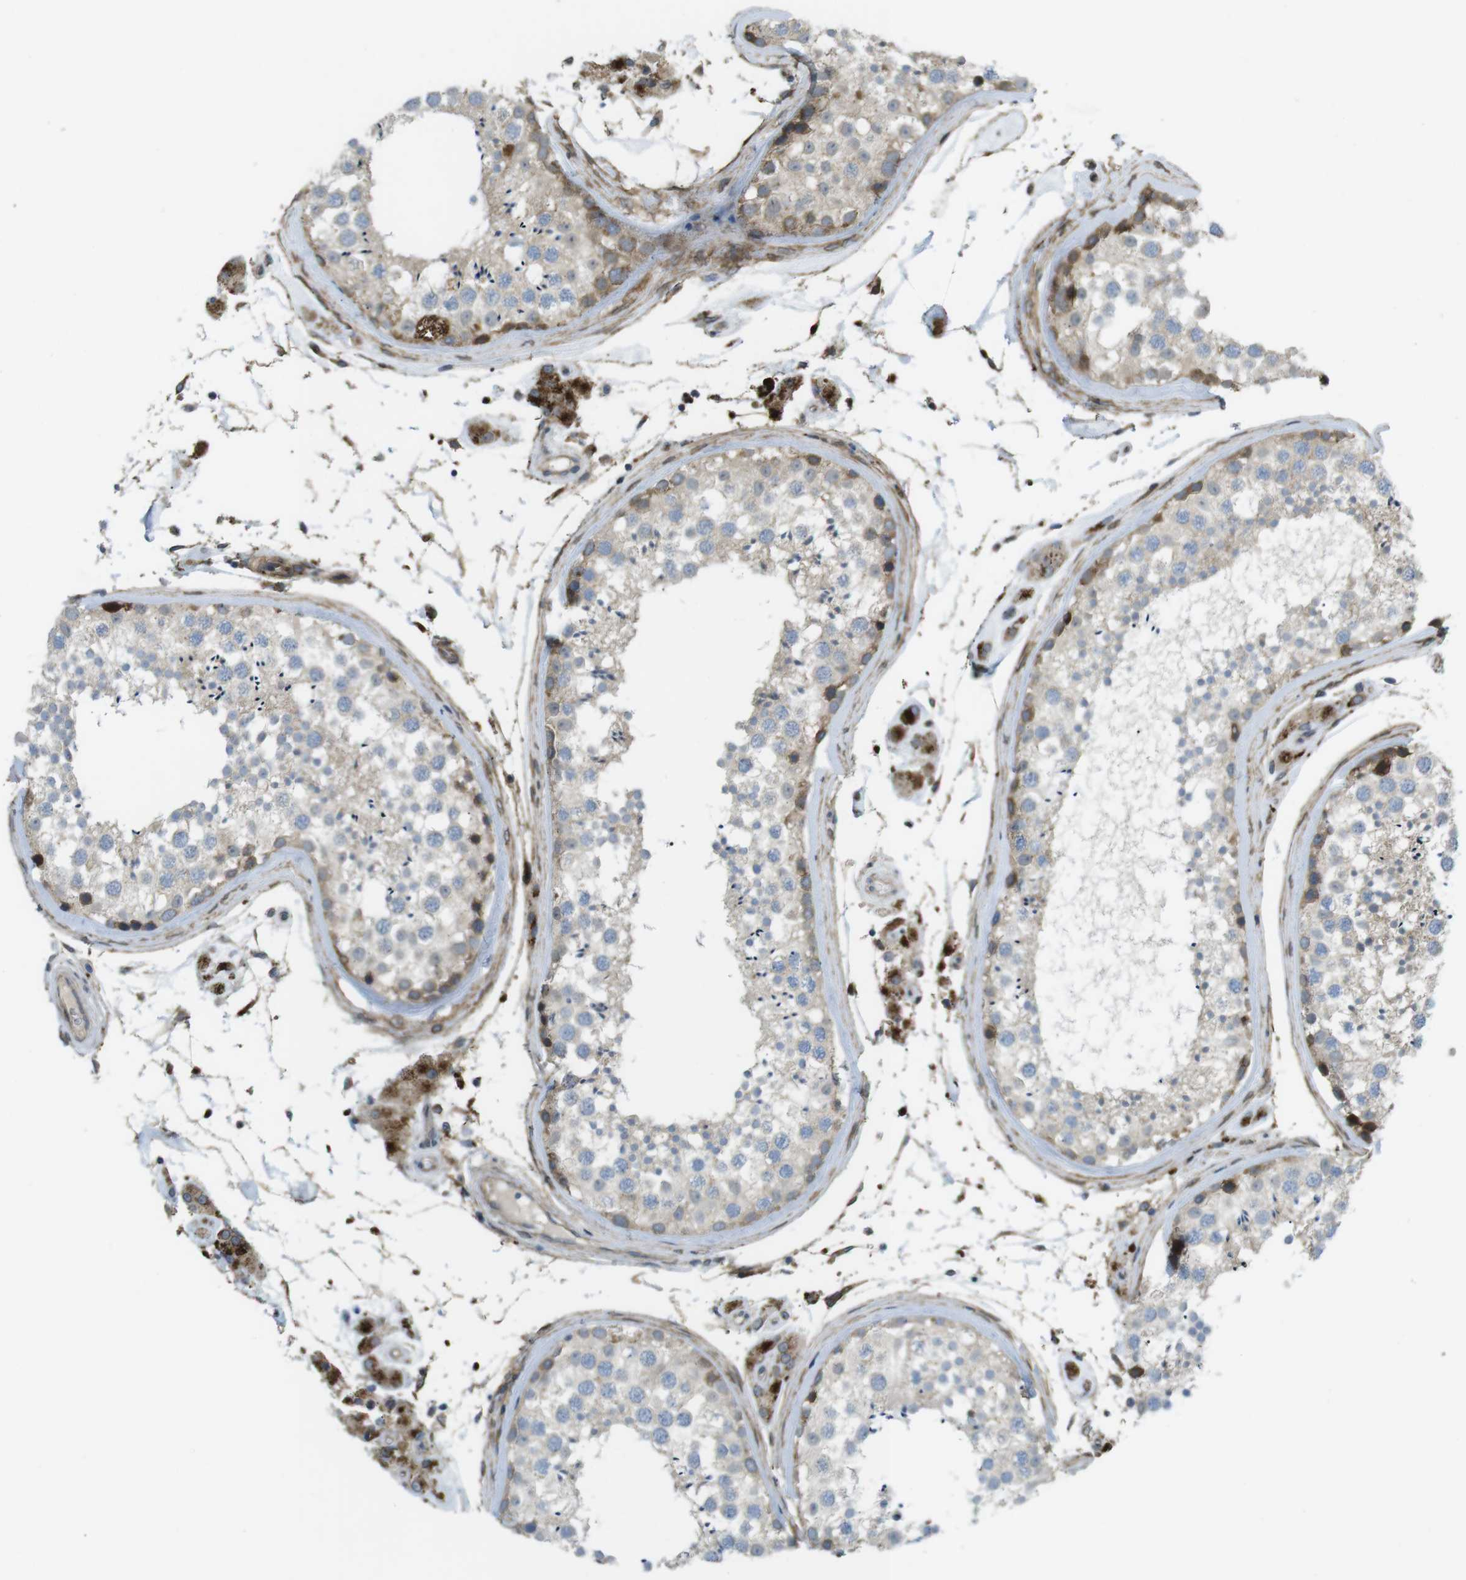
{"staining": {"intensity": "weak", "quantity": "25%-75%", "location": "cytoplasmic/membranous"}, "tissue": "testis", "cell_type": "Cells in seminiferous ducts", "image_type": "normal", "snomed": [{"axis": "morphology", "description": "Normal tissue, NOS"}, {"axis": "topography", "description": "Testis"}], "caption": "The immunohistochemical stain shows weak cytoplasmic/membranous expression in cells in seminiferous ducts of unremarkable testis.", "gene": "KANK2", "patient": {"sex": "male", "age": 46}}